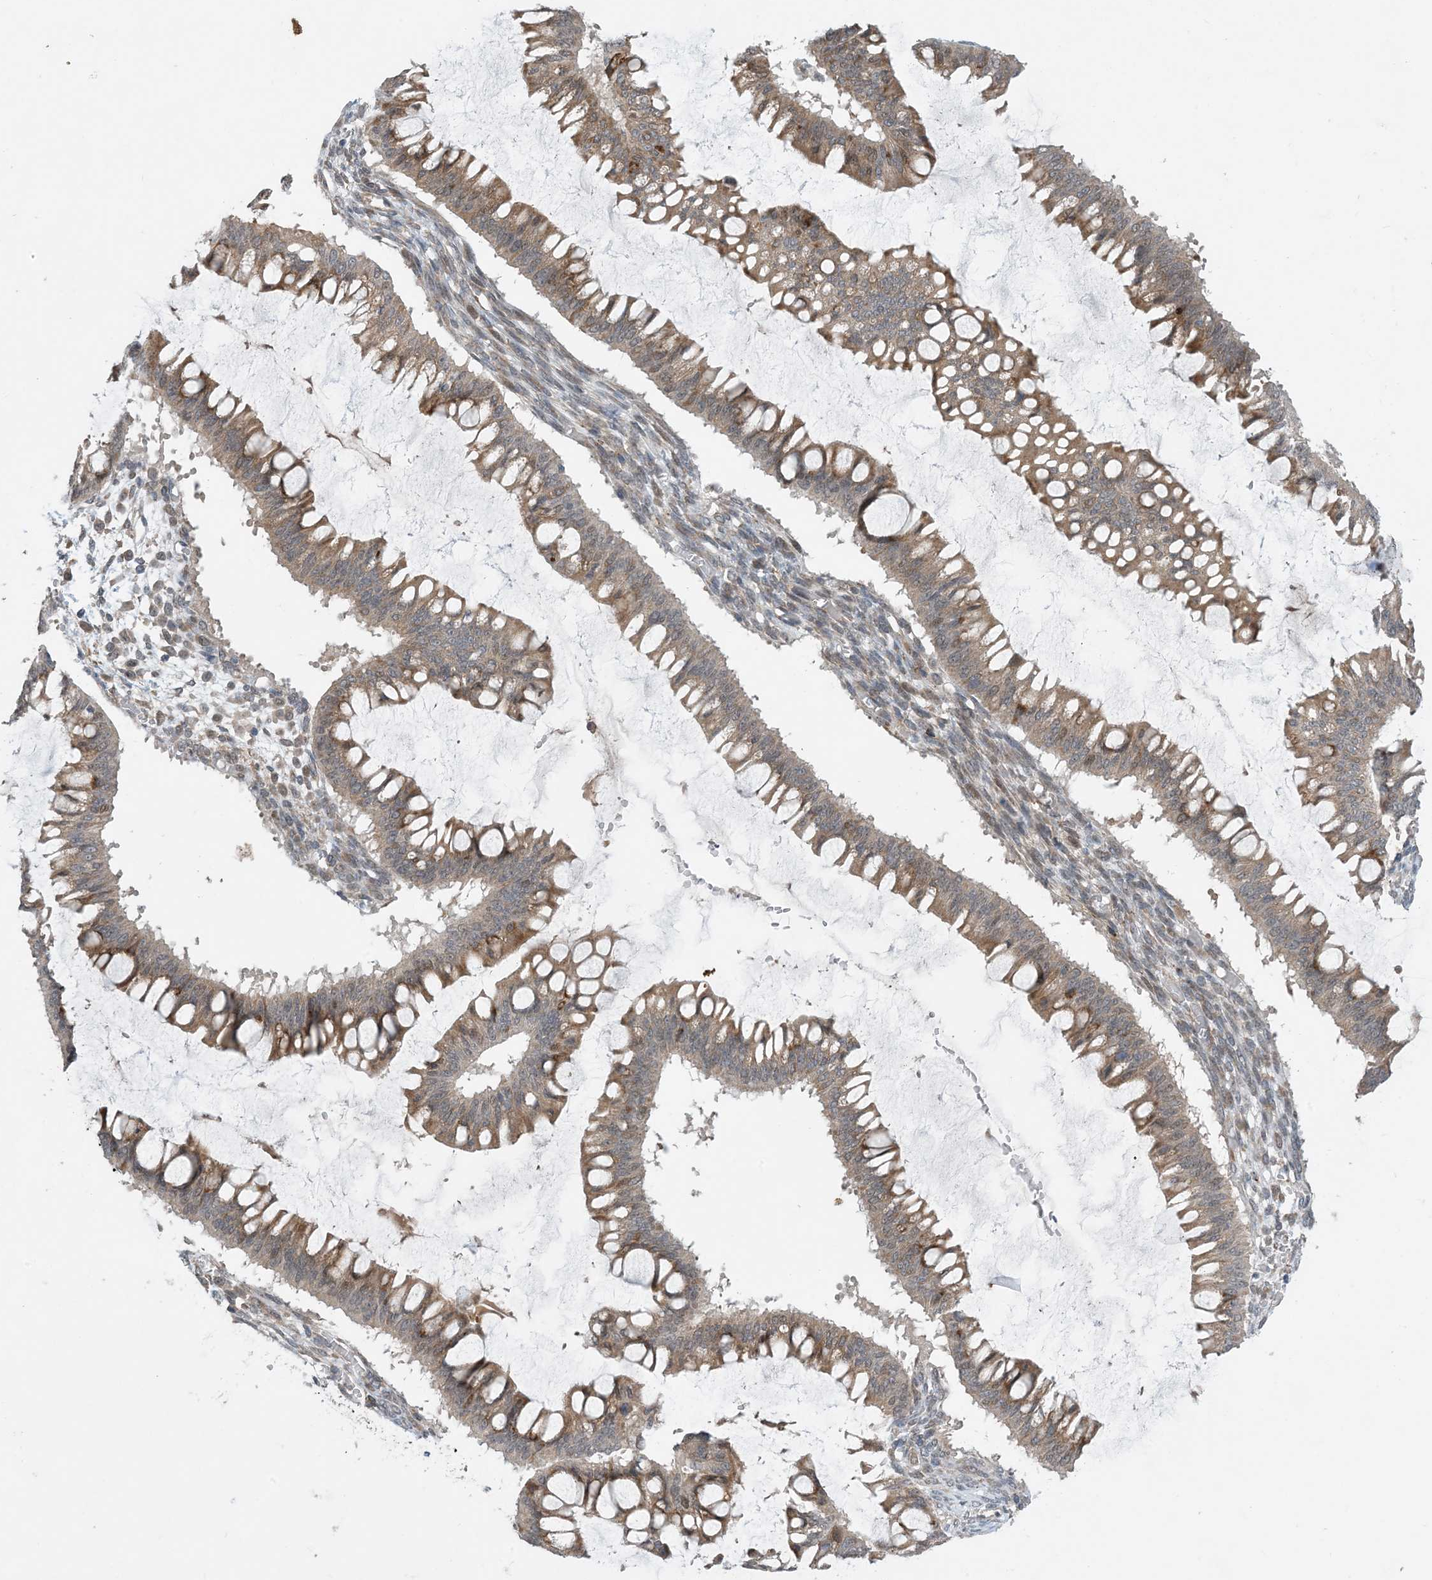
{"staining": {"intensity": "moderate", "quantity": "25%-75%", "location": "cytoplasmic/membranous"}, "tissue": "ovarian cancer", "cell_type": "Tumor cells", "image_type": "cancer", "snomed": [{"axis": "morphology", "description": "Cystadenocarcinoma, mucinous, NOS"}, {"axis": "topography", "description": "Ovary"}], "caption": "Human mucinous cystadenocarcinoma (ovarian) stained with a brown dye demonstrates moderate cytoplasmic/membranous positive staining in approximately 25%-75% of tumor cells.", "gene": "PHOSPHO2", "patient": {"sex": "female", "age": 73}}